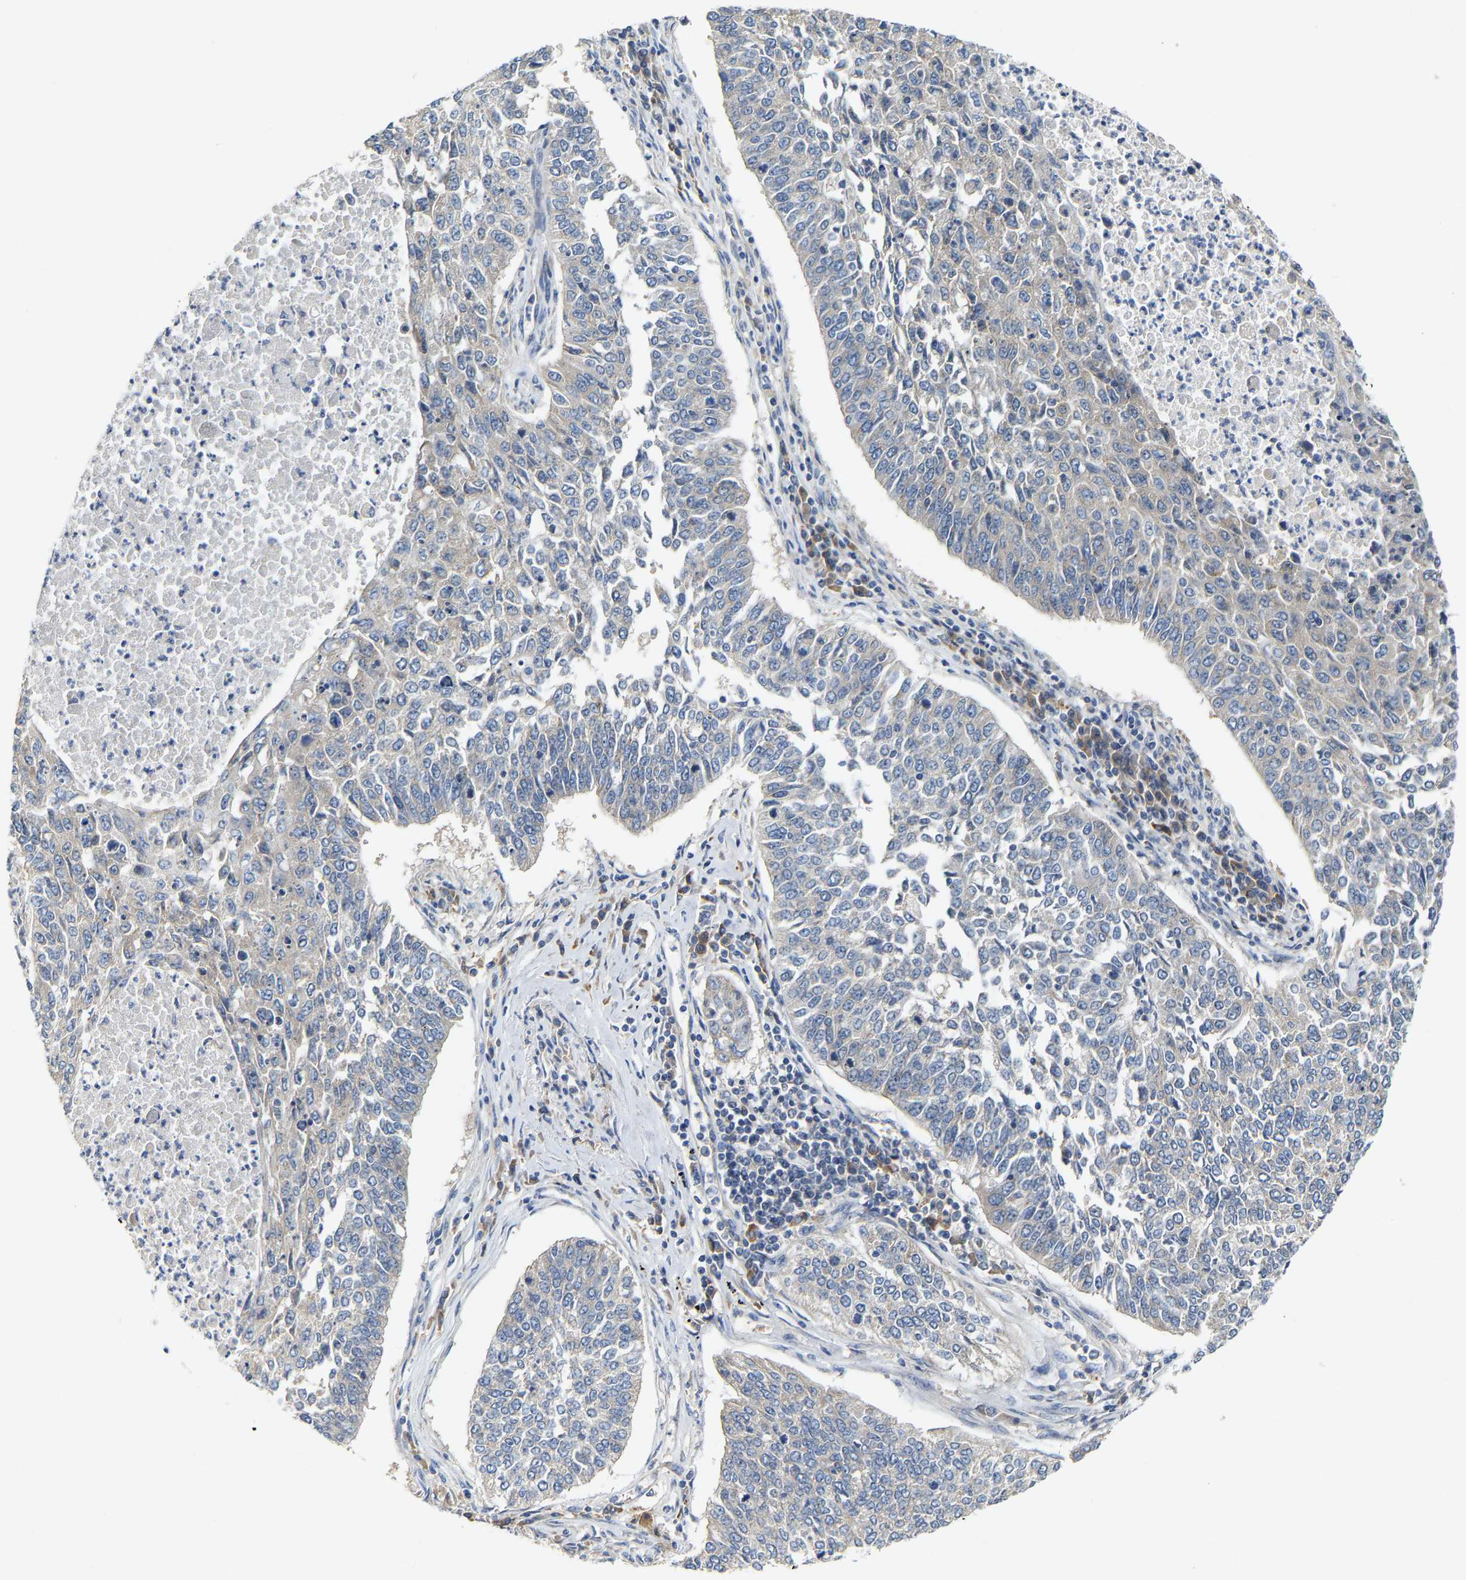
{"staining": {"intensity": "weak", "quantity": "<25%", "location": "cytoplasmic/membranous"}, "tissue": "lung cancer", "cell_type": "Tumor cells", "image_type": "cancer", "snomed": [{"axis": "morphology", "description": "Normal tissue, NOS"}, {"axis": "morphology", "description": "Squamous cell carcinoma, NOS"}, {"axis": "topography", "description": "Cartilage tissue"}, {"axis": "topography", "description": "Bronchus"}, {"axis": "topography", "description": "Lung"}], "caption": "This histopathology image is of lung squamous cell carcinoma stained with immunohistochemistry to label a protein in brown with the nuclei are counter-stained blue. There is no positivity in tumor cells. (Stains: DAB immunohistochemistry (IHC) with hematoxylin counter stain, Microscopy: brightfield microscopy at high magnification).", "gene": "PCNT", "patient": {"sex": "female", "age": 49}}